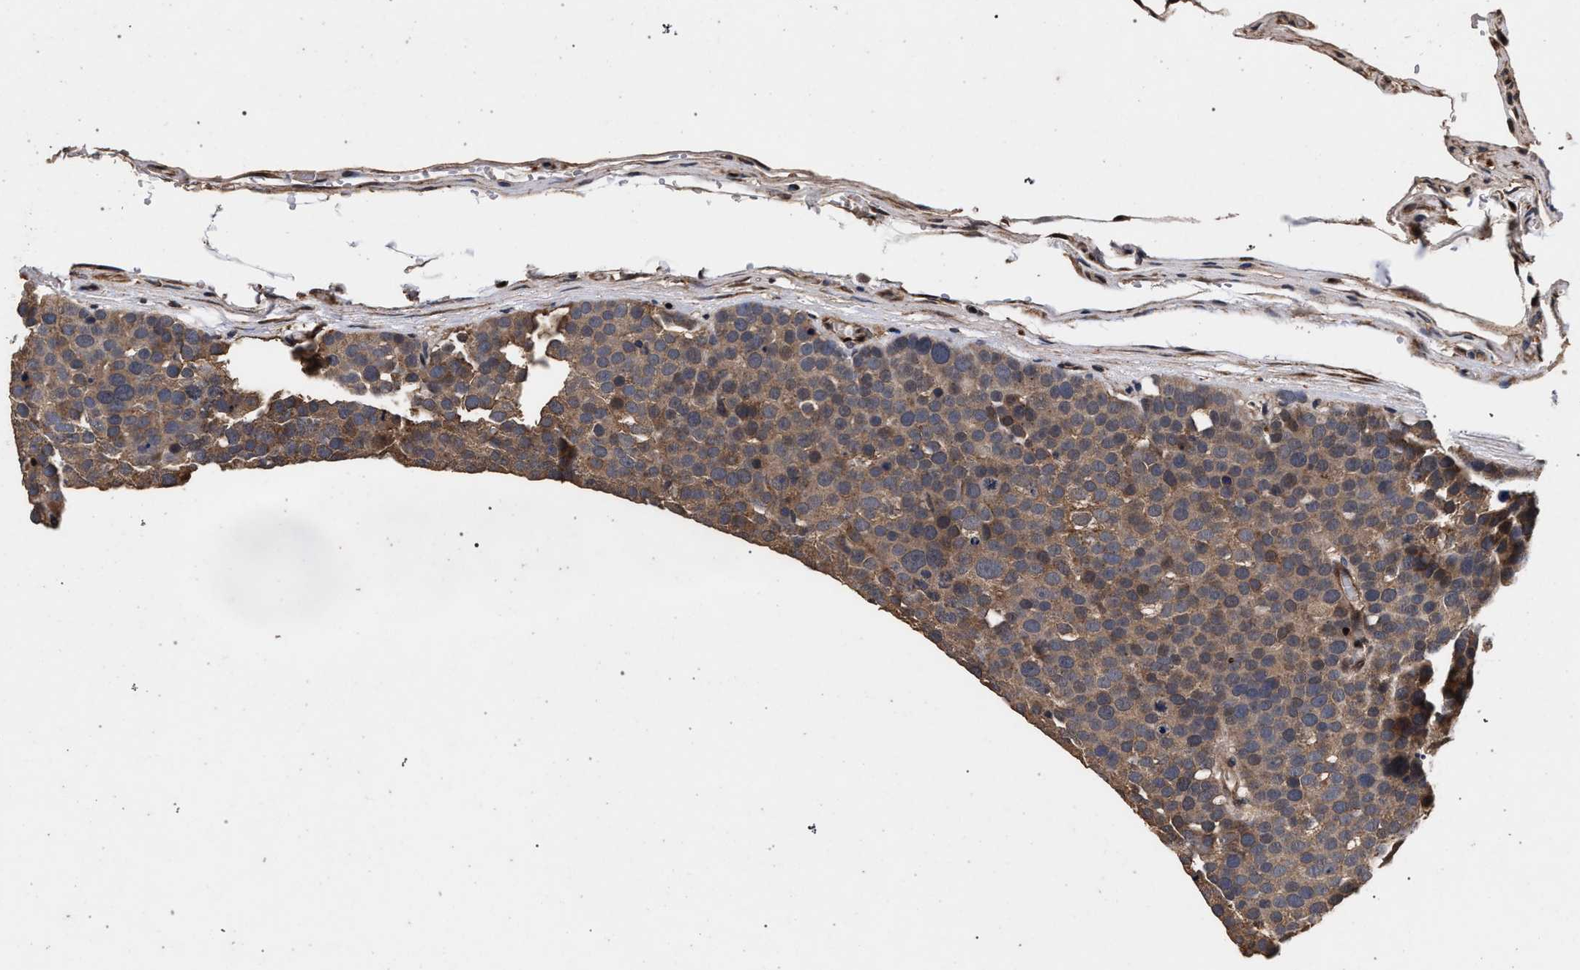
{"staining": {"intensity": "moderate", "quantity": ">75%", "location": "cytoplasmic/membranous"}, "tissue": "testis cancer", "cell_type": "Tumor cells", "image_type": "cancer", "snomed": [{"axis": "morphology", "description": "Seminoma, NOS"}, {"axis": "topography", "description": "Testis"}], "caption": "Immunohistochemical staining of testis cancer exhibits moderate cytoplasmic/membranous protein expression in about >75% of tumor cells.", "gene": "ACOX1", "patient": {"sex": "male", "age": 71}}